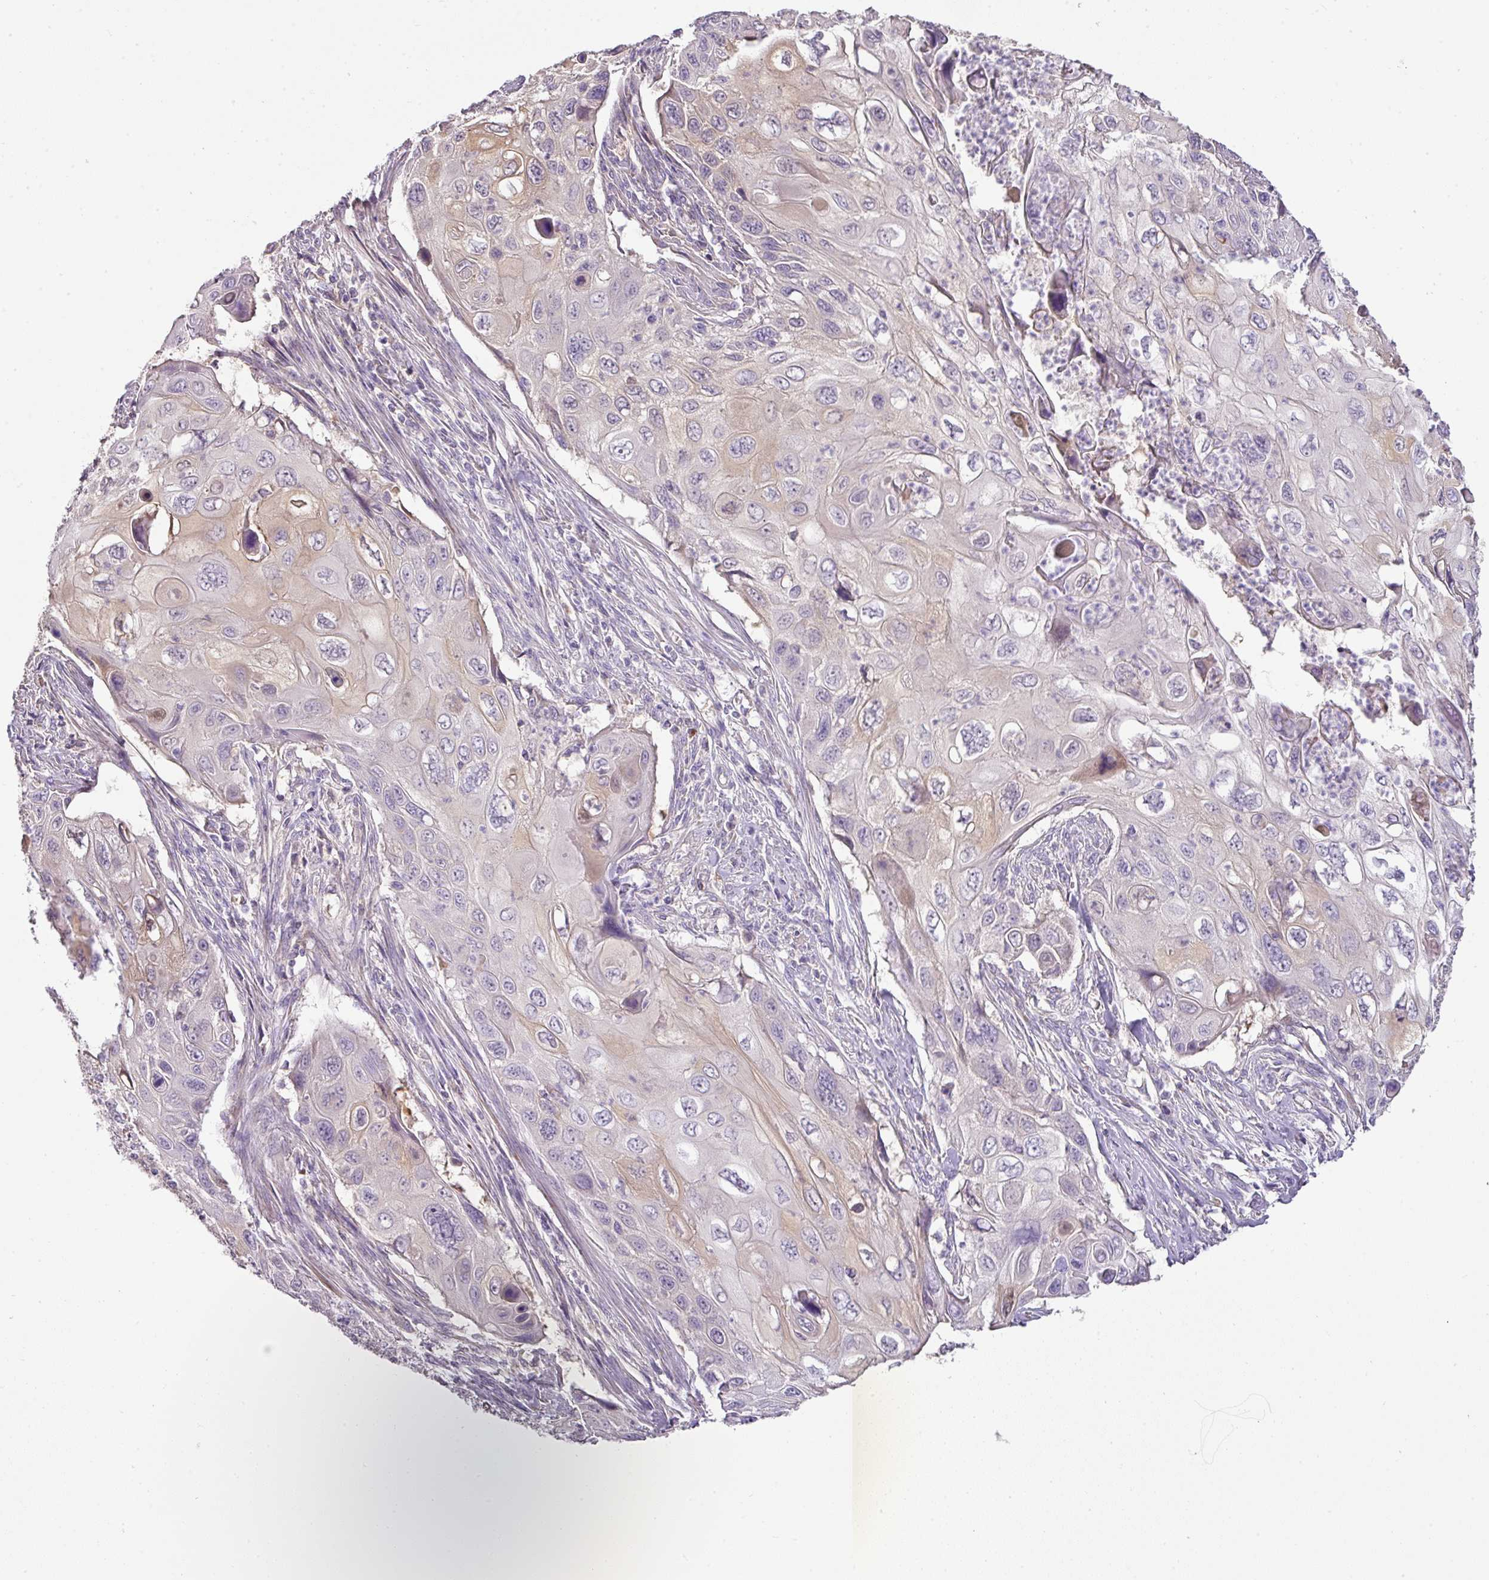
{"staining": {"intensity": "weak", "quantity": "<25%", "location": "cytoplasmic/membranous"}, "tissue": "cervical cancer", "cell_type": "Tumor cells", "image_type": "cancer", "snomed": [{"axis": "morphology", "description": "Squamous cell carcinoma, NOS"}, {"axis": "topography", "description": "Cervix"}], "caption": "Immunohistochemical staining of cervical squamous cell carcinoma displays no significant expression in tumor cells. (DAB immunohistochemistry visualized using brightfield microscopy, high magnification).", "gene": "CCZ1", "patient": {"sex": "female", "age": 70}}